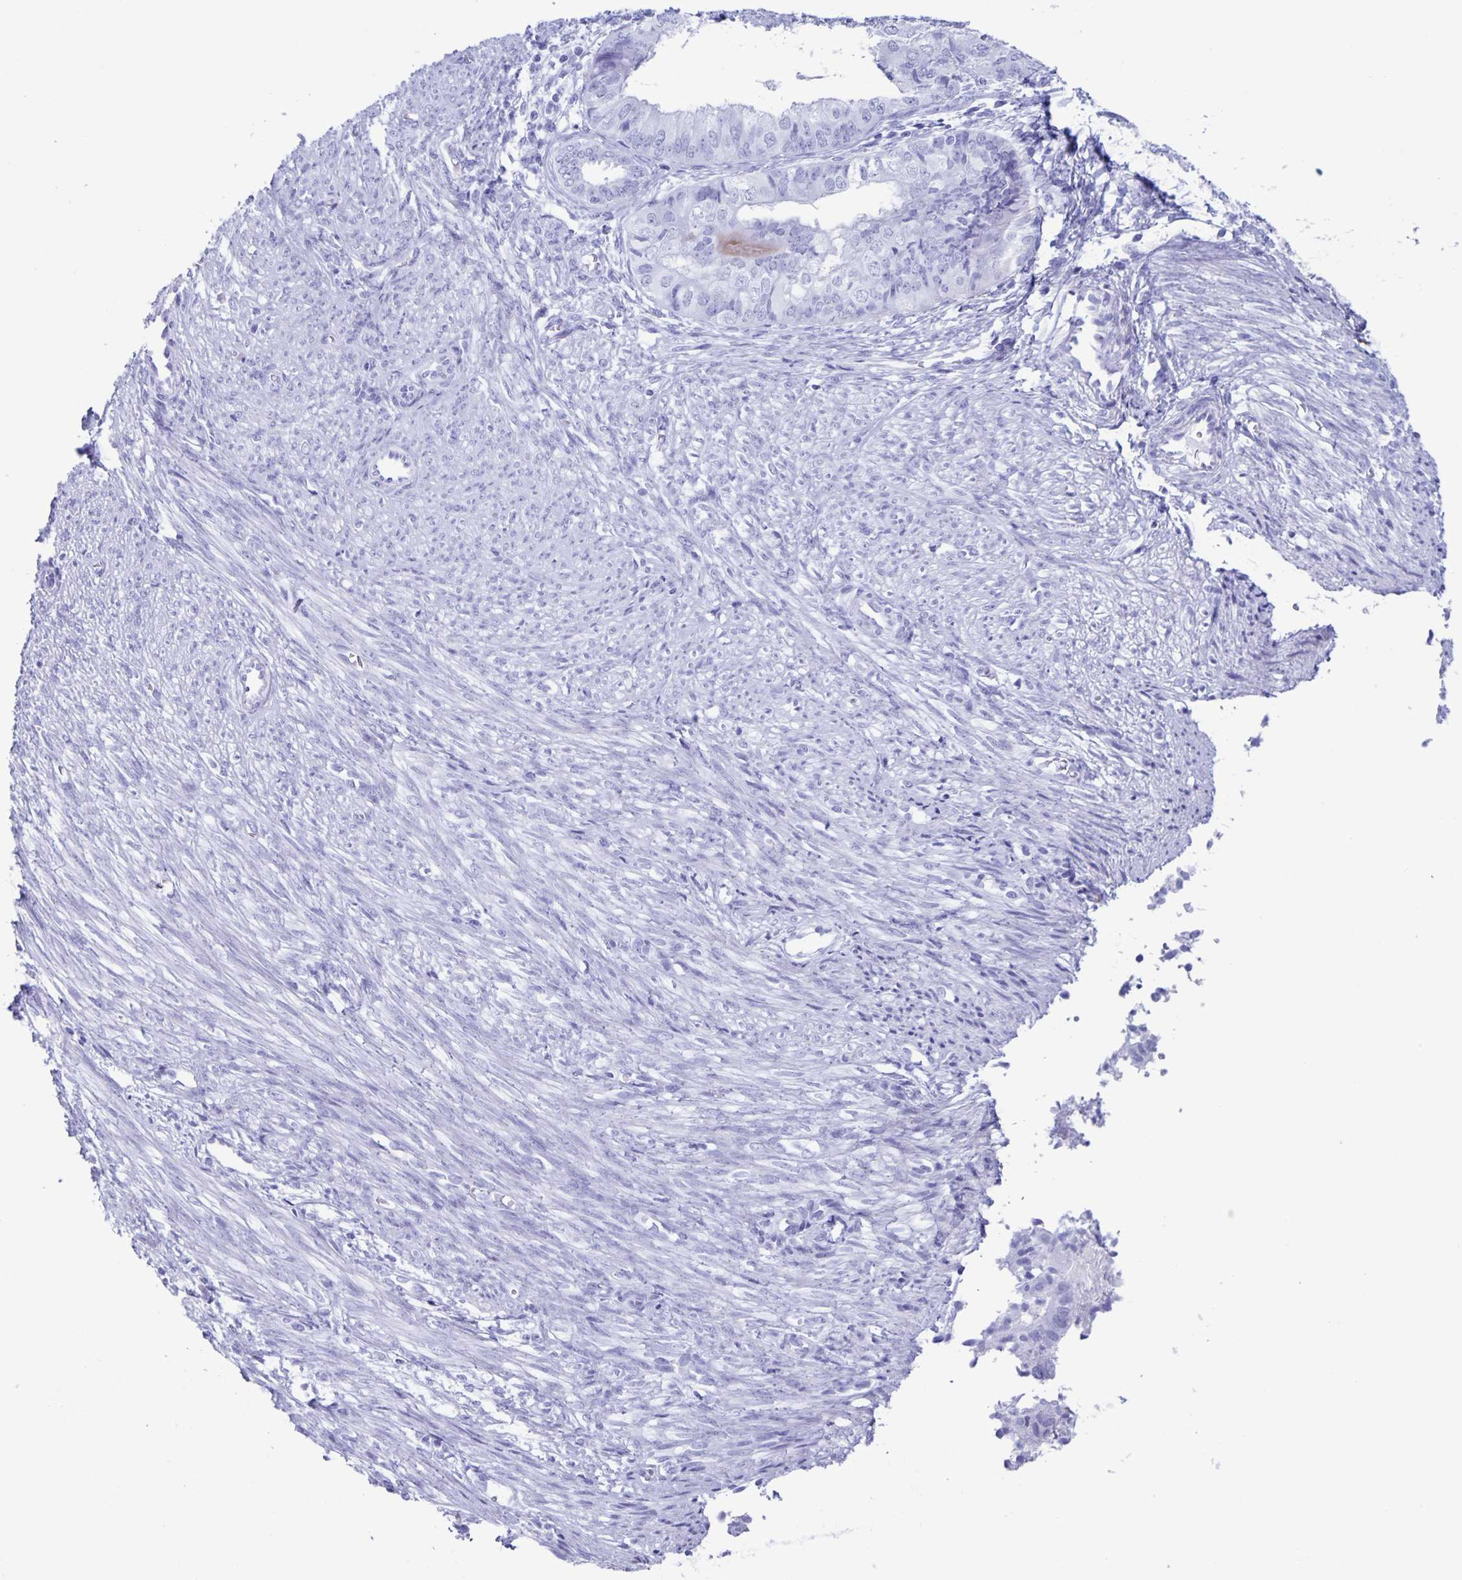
{"staining": {"intensity": "negative", "quantity": "none", "location": "none"}, "tissue": "endometrial cancer", "cell_type": "Tumor cells", "image_type": "cancer", "snomed": [{"axis": "morphology", "description": "Adenocarcinoma, NOS"}, {"axis": "topography", "description": "Endometrium"}], "caption": "The photomicrograph displays no staining of tumor cells in endometrial cancer (adenocarcinoma). (Stains: DAB IHC with hematoxylin counter stain, Microscopy: brightfield microscopy at high magnification).", "gene": "AQP4", "patient": {"sex": "female", "age": 58}}